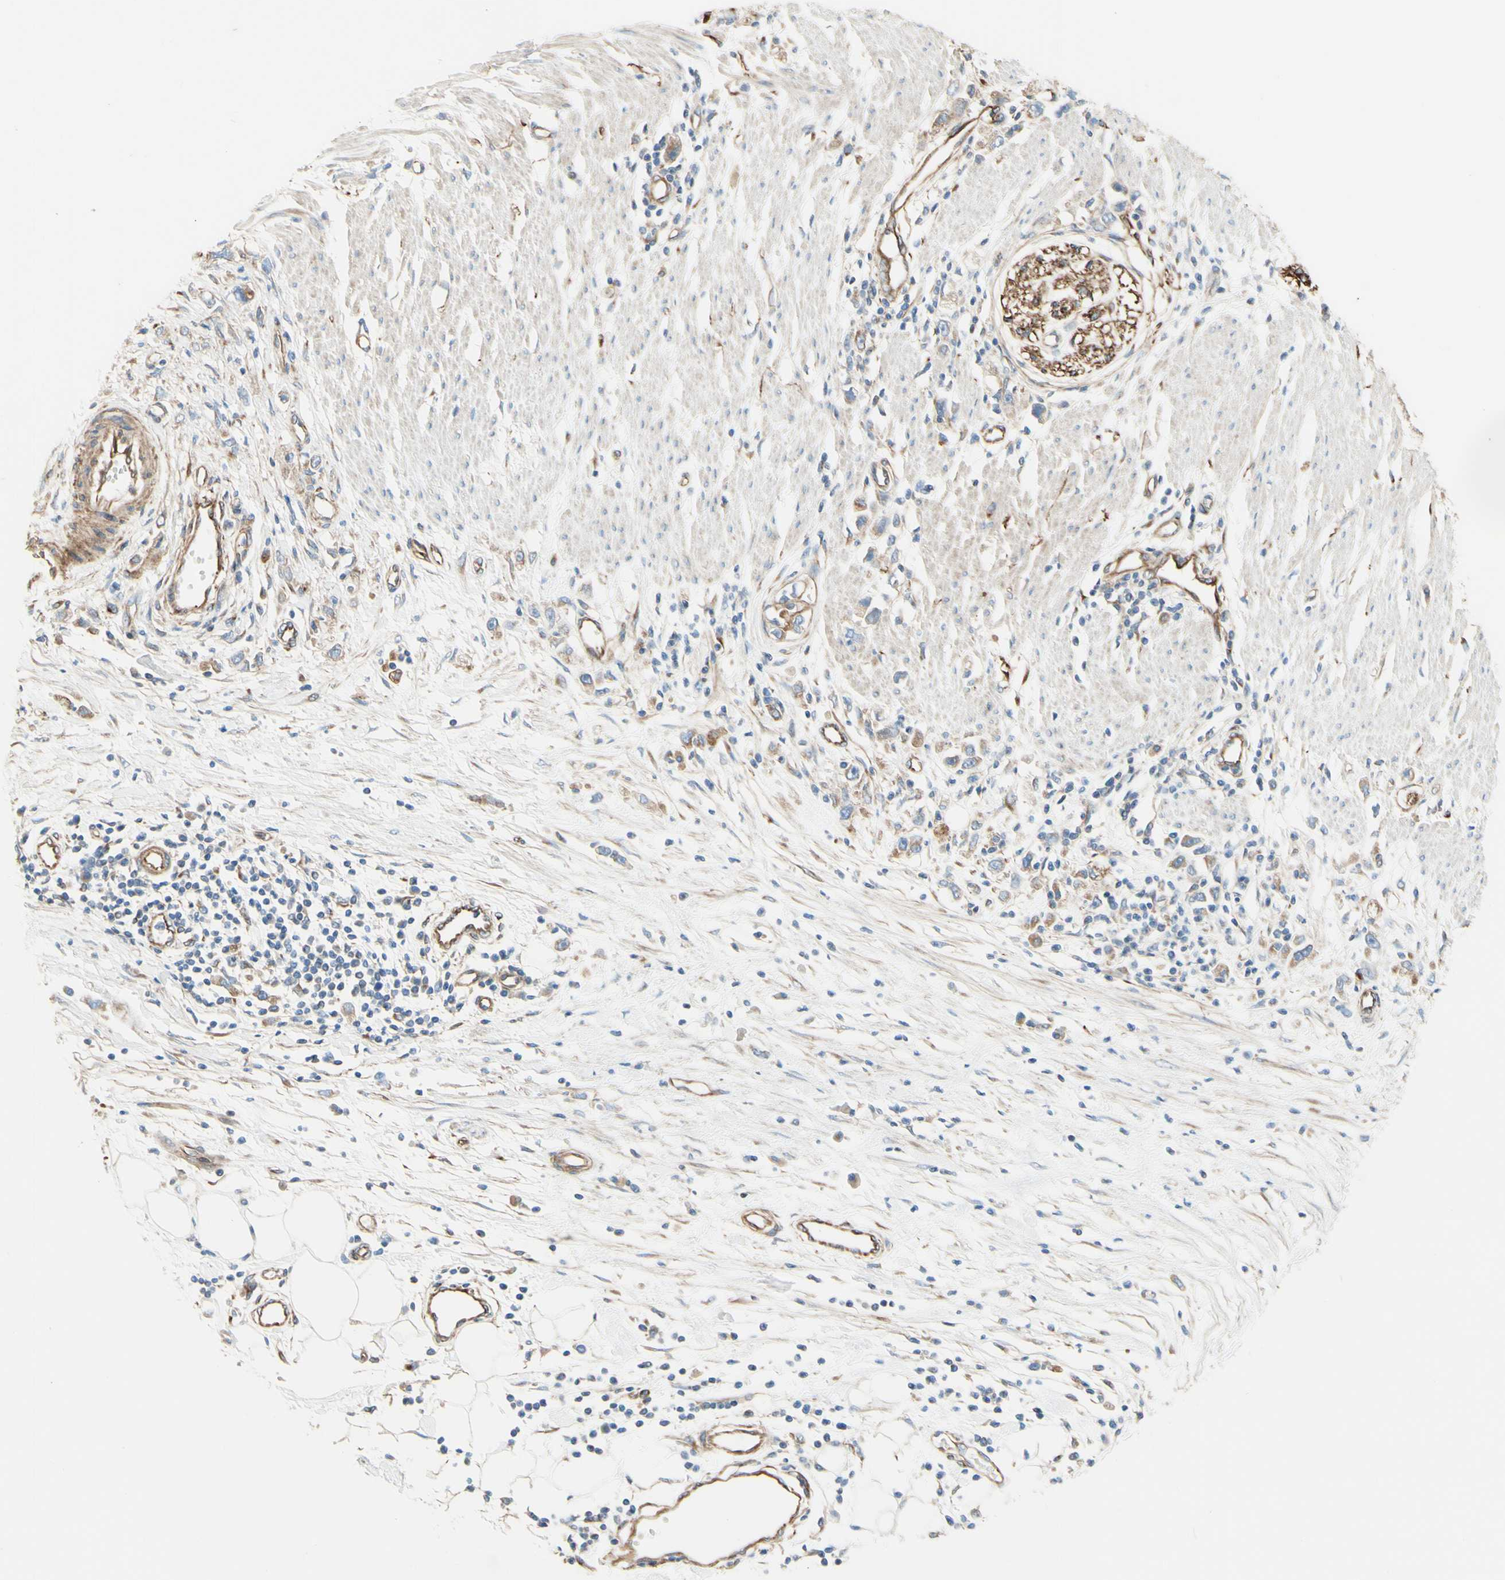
{"staining": {"intensity": "weak", "quantity": ">75%", "location": "cytoplasmic/membranous"}, "tissue": "stomach cancer", "cell_type": "Tumor cells", "image_type": "cancer", "snomed": [{"axis": "morphology", "description": "Adenocarcinoma, NOS"}, {"axis": "topography", "description": "Stomach"}], "caption": "An immunohistochemistry (IHC) micrograph of tumor tissue is shown. Protein staining in brown highlights weak cytoplasmic/membranous positivity in stomach cancer within tumor cells. (Stains: DAB in brown, nuclei in blue, Microscopy: brightfield microscopy at high magnification).", "gene": "ENDOD1", "patient": {"sex": "female", "age": 59}}